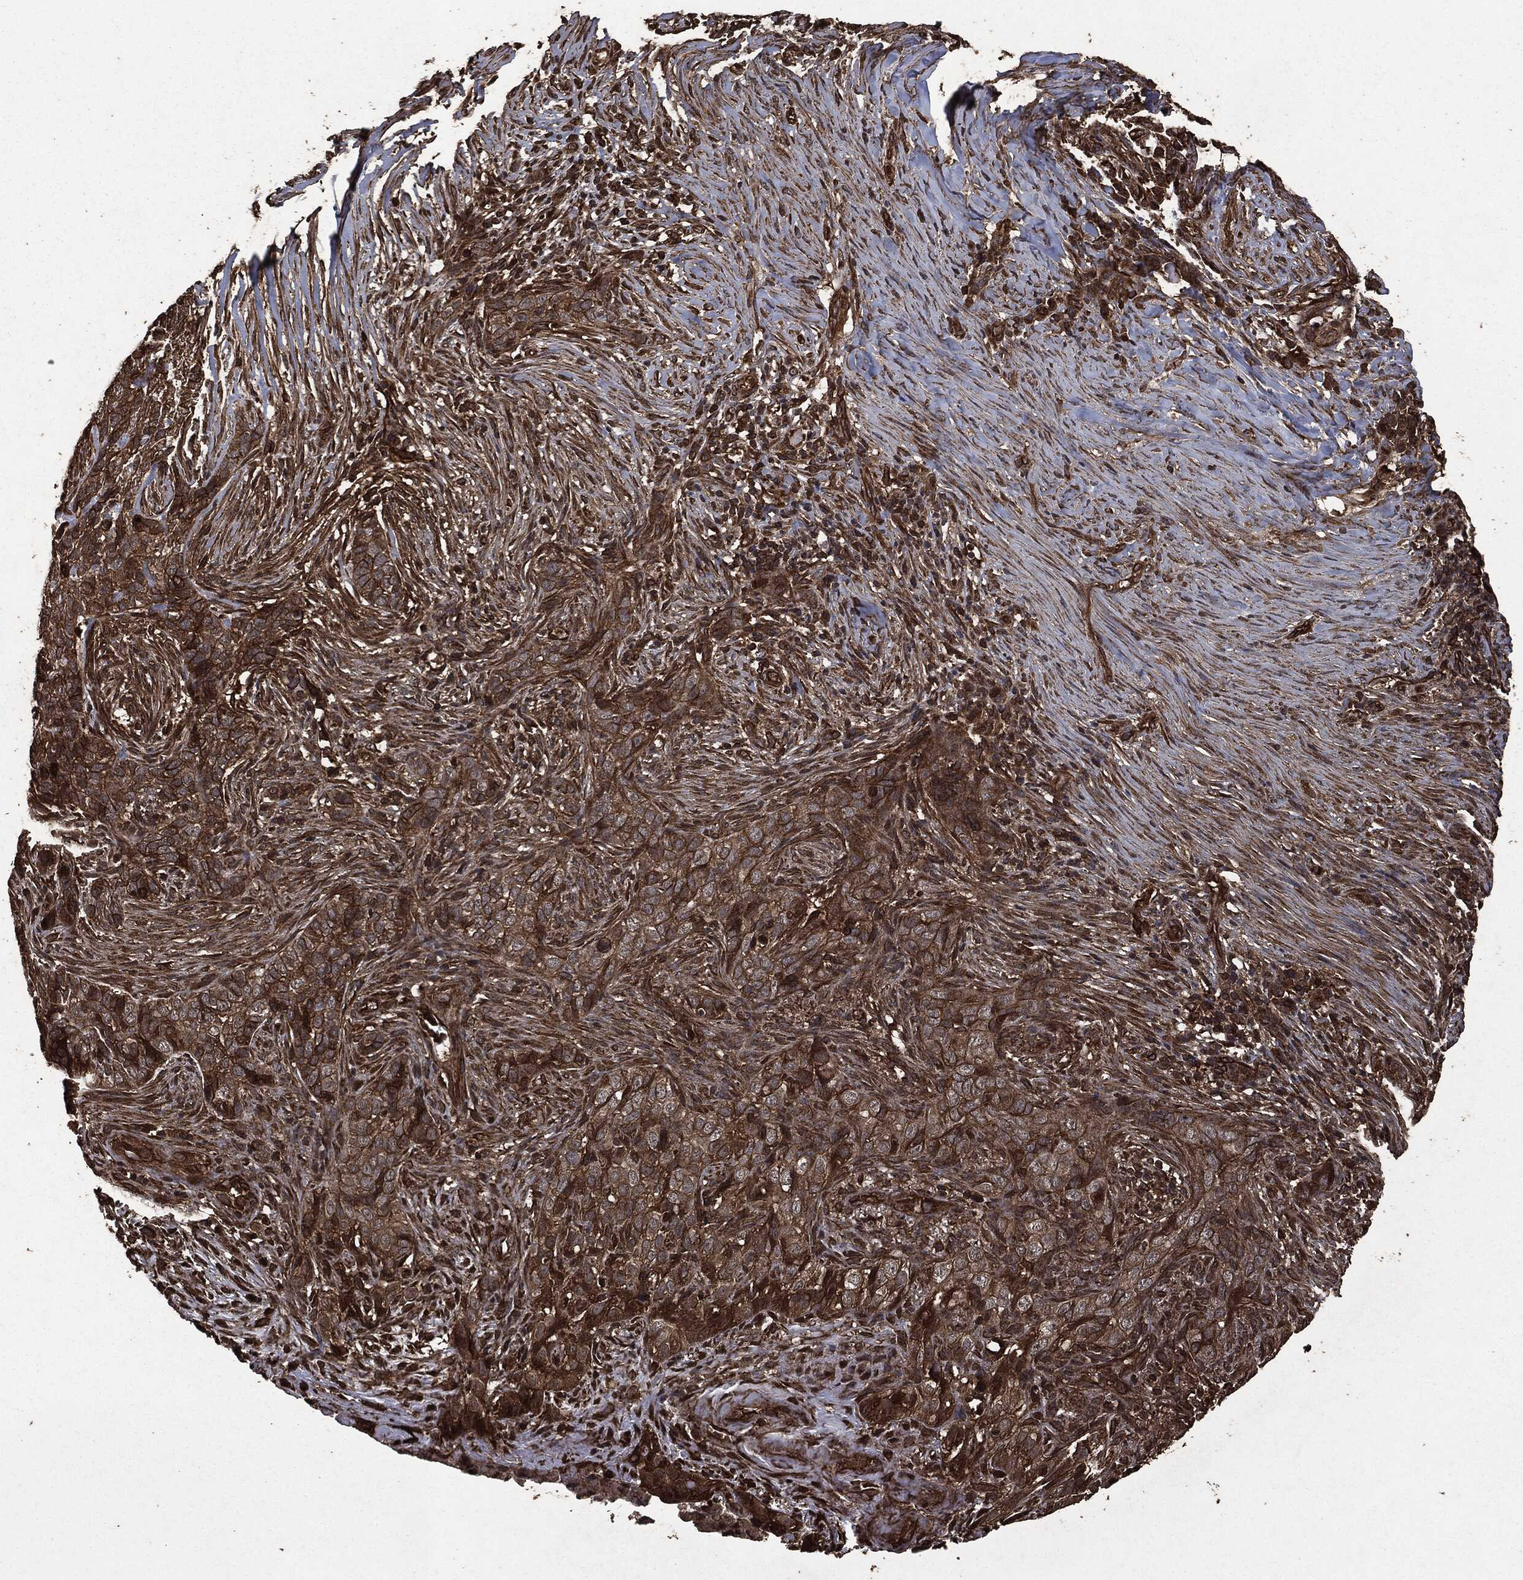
{"staining": {"intensity": "strong", "quantity": "25%-75%", "location": "cytoplasmic/membranous"}, "tissue": "skin cancer", "cell_type": "Tumor cells", "image_type": "cancer", "snomed": [{"axis": "morphology", "description": "Squamous cell carcinoma, NOS"}, {"axis": "topography", "description": "Skin"}], "caption": "Human squamous cell carcinoma (skin) stained with a brown dye displays strong cytoplasmic/membranous positive staining in approximately 25%-75% of tumor cells.", "gene": "HRAS", "patient": {"sex": "male", "age": 88}}